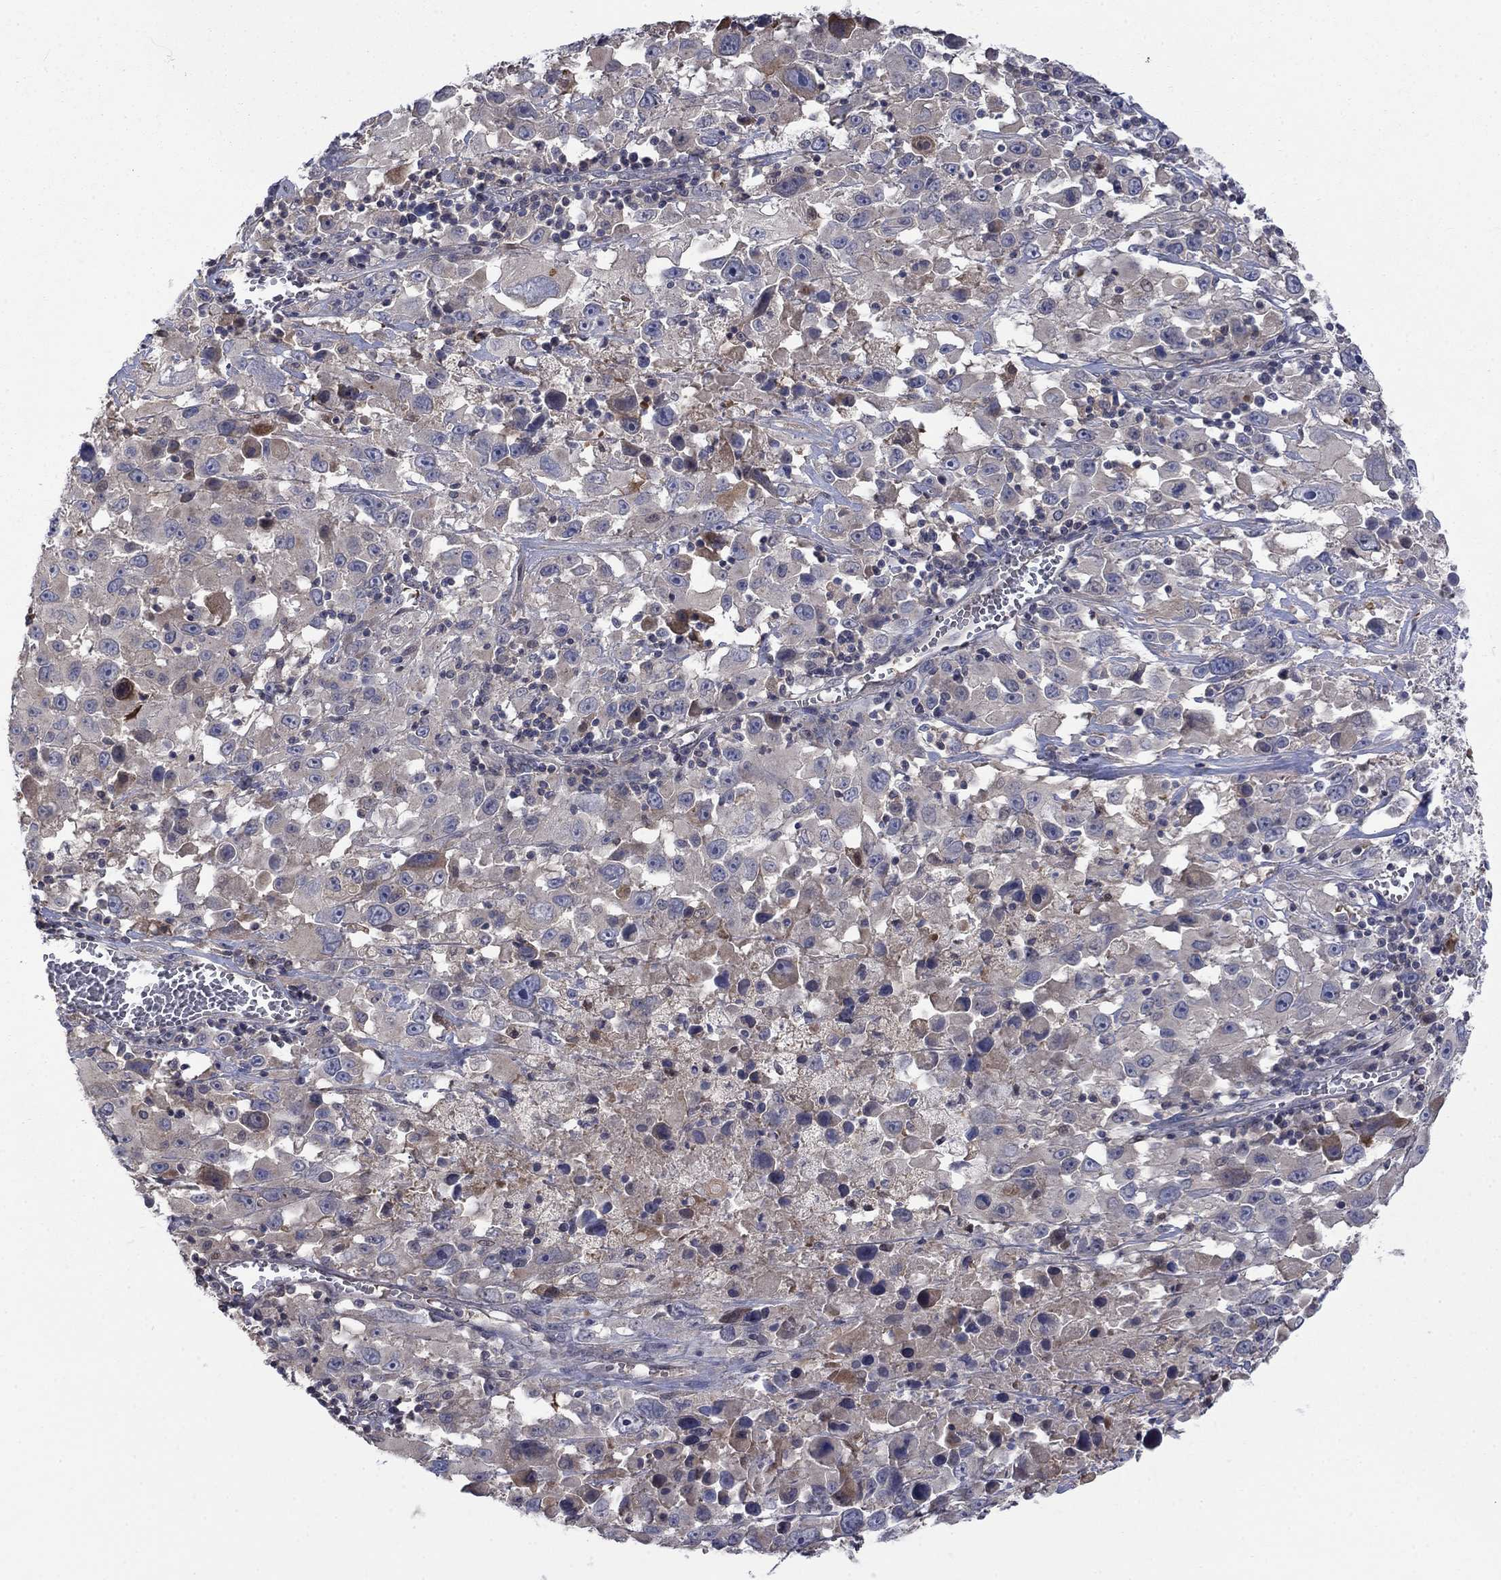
{"staining": {"intensity": "negative", "quantity": "none", "location": "none"}, "tissue": "melanoma", "cell_type": "Tumor cells", "image_type": "cancer", "snomed": [{"axis": "morphology", "description": "Malignant melanoma, Metastatic site"}, {"axis": "topography", "description": "Lymph node"}], "caption": "This is an IHC histopathology image of human malignant melanoma (metastatic site). There is no expression in tumor cells.", "gene": "PDZD2", "patient": {"sex": "male", "age": 50}}